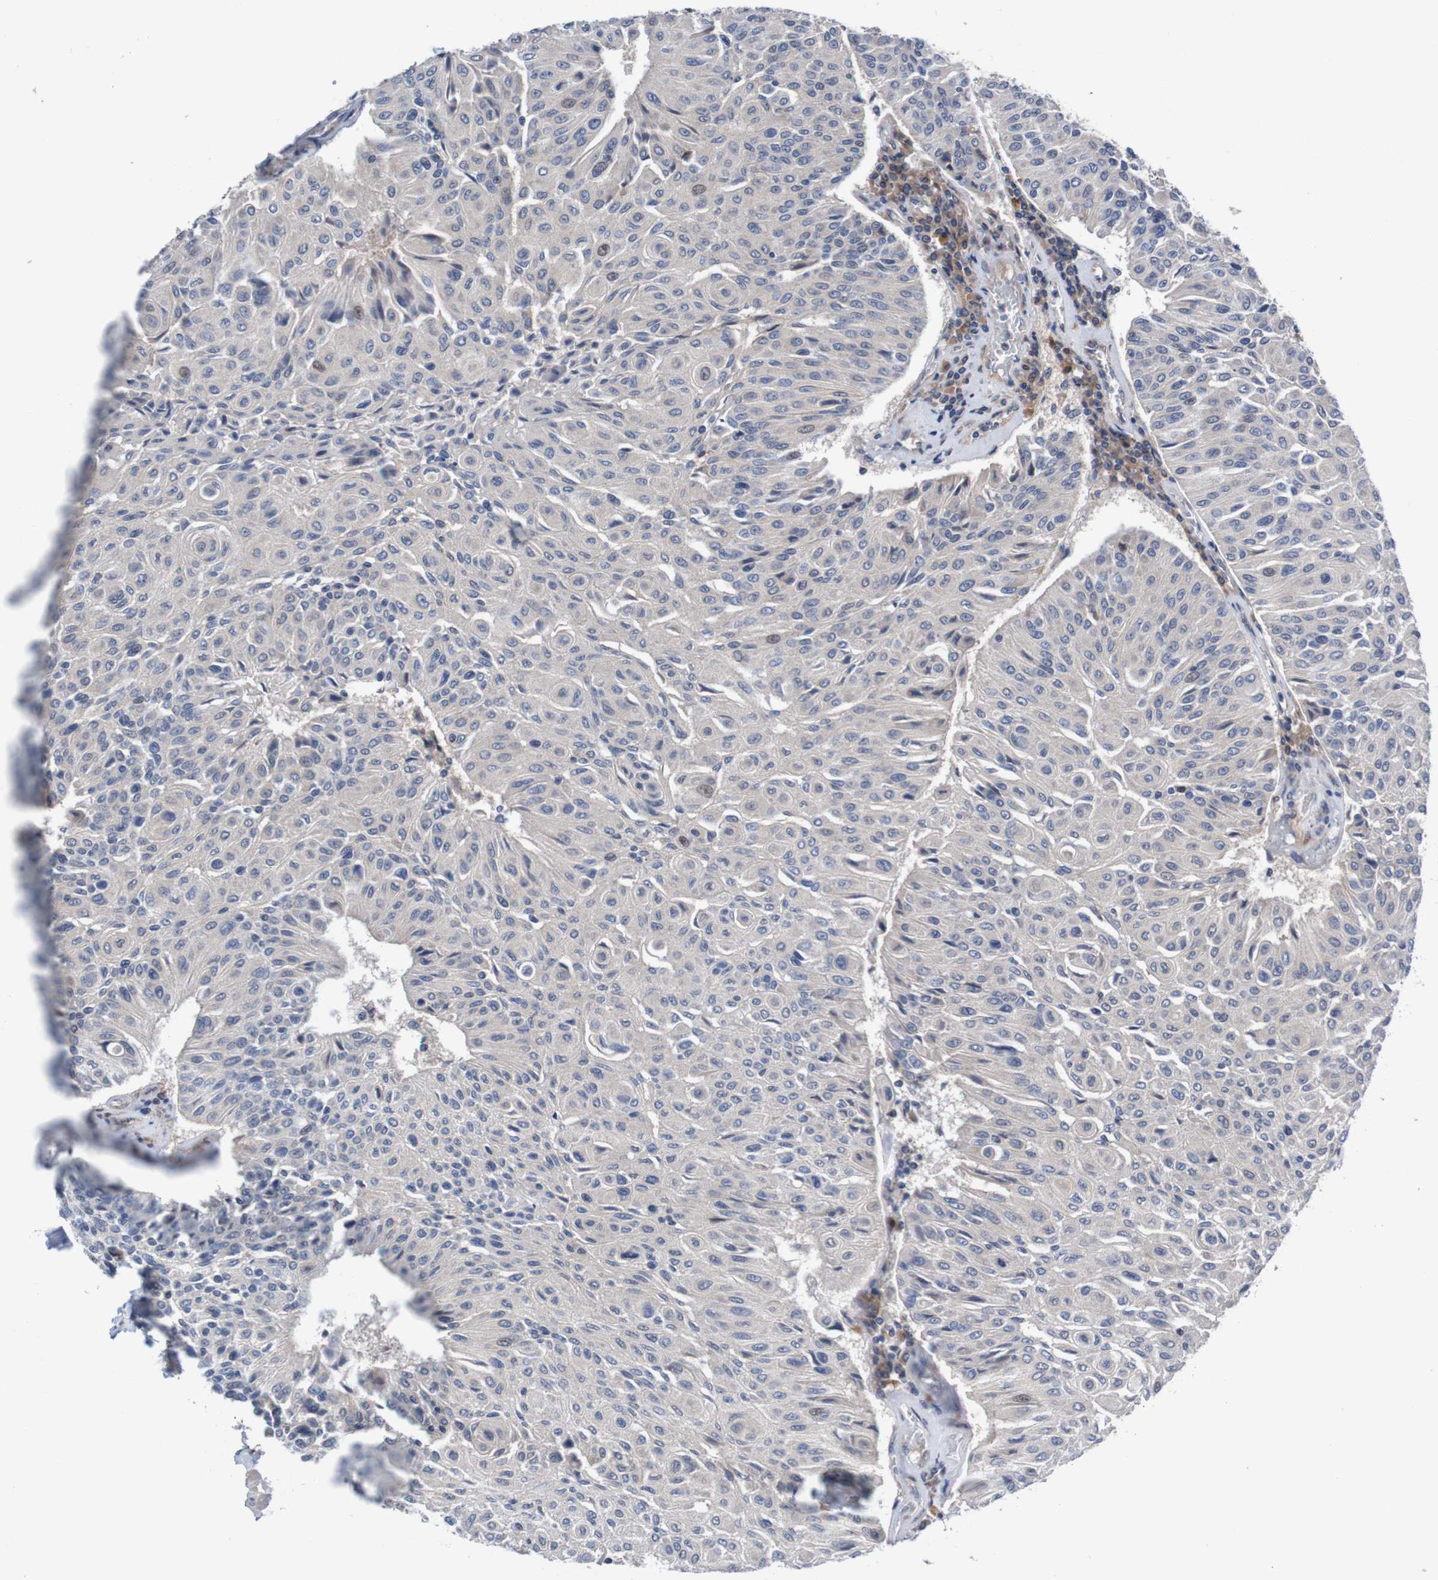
{"staining": {"intensity": "weak", "quantity": "<25%", "location": "cytoplasmic/membranous"}, "tissue": "urothelial cancer", "cell_type": "Tumor cells", "image_type": "cancer", "snomed": [{"axis": "morphology", "description": "Urothelial carcinoma, High grade"}, {"axis": "topography", "description": "Urinary bladder"}], "caption": "This is an IHC image of urothelial cancer. There is no staining in tumor cells.", "gene": "CPED1", "patient": {"sex": "male", "age": 66}}